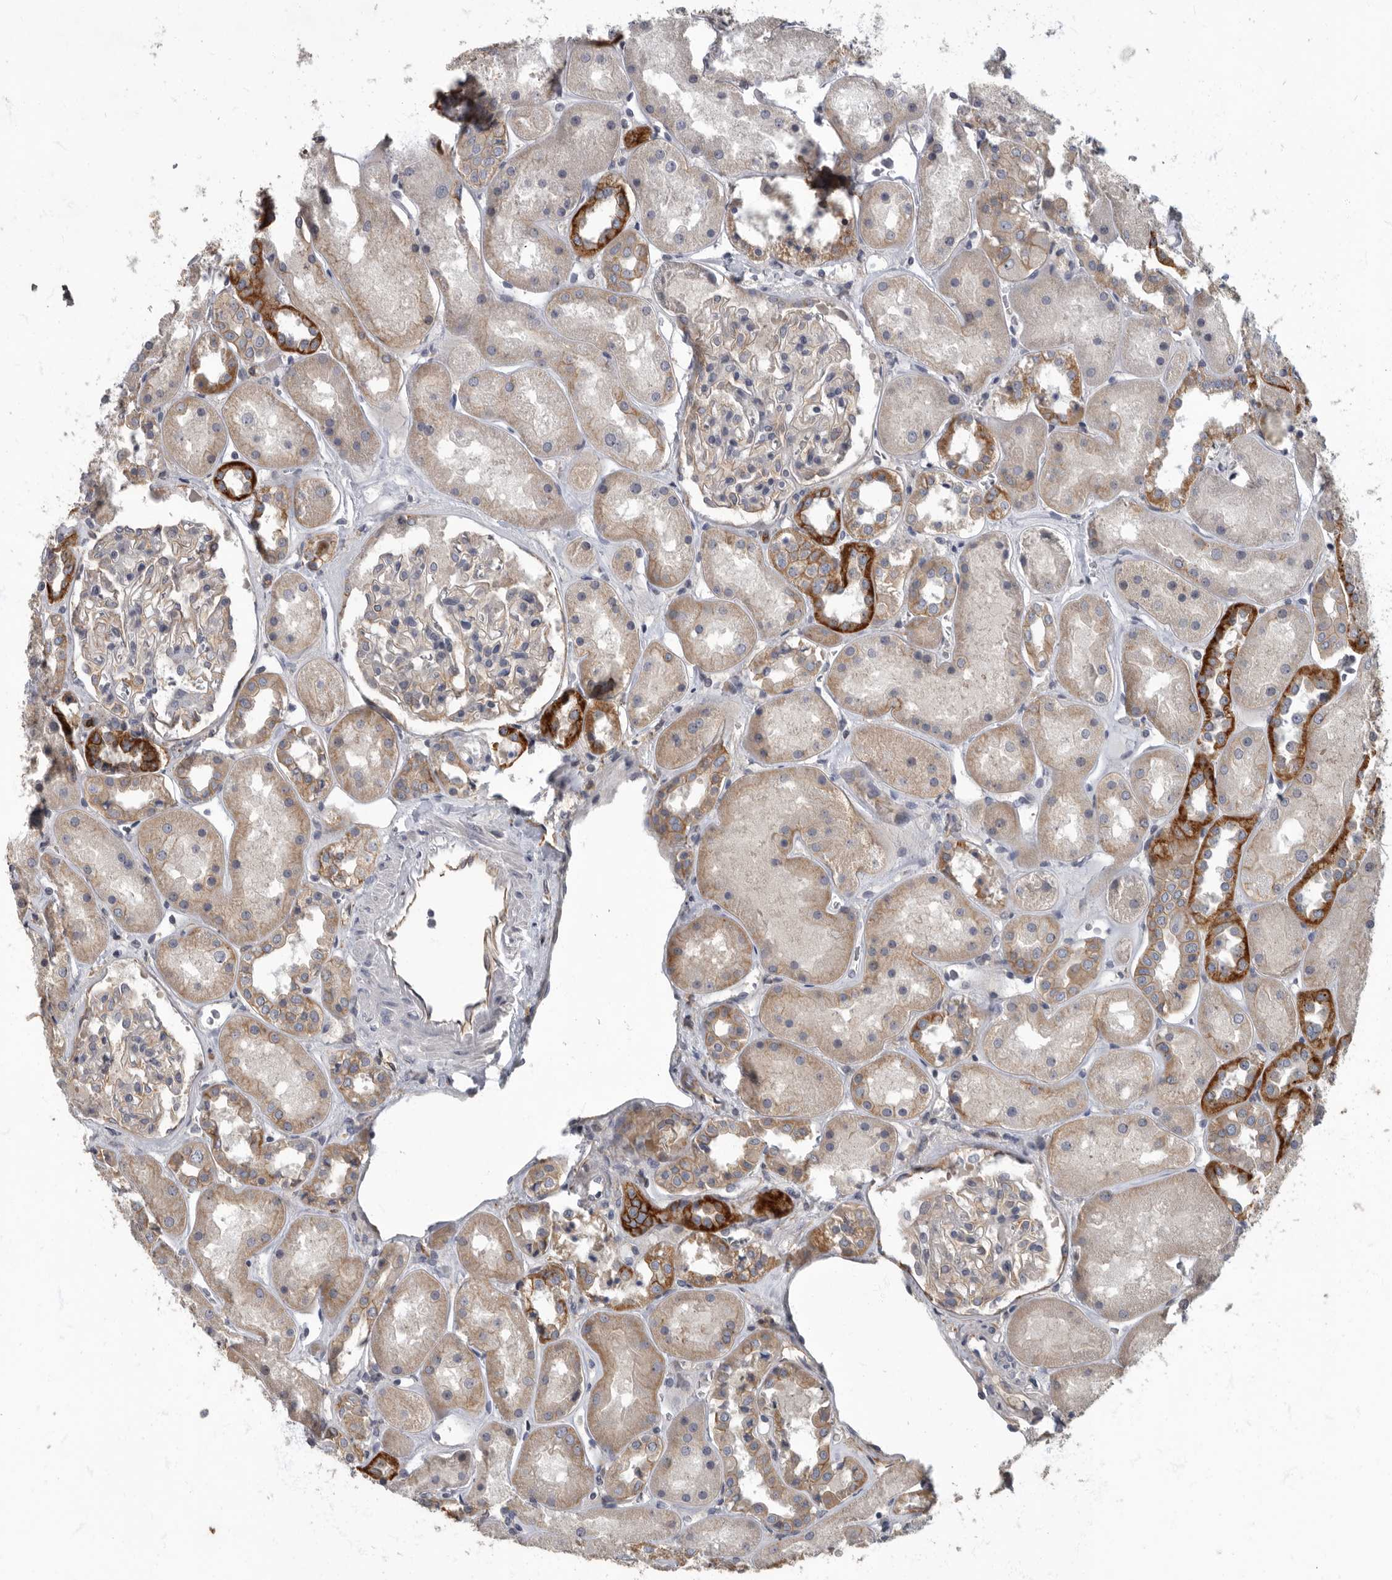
{"staining": {"intensity": "weak", "quantity": "<25%", "location": "cytoplasmic/membranous"}, "tissue": "kidney", "cell_type": "Cells in glomeruli", "image_type": "normal", "snomed": [{"axis": "morphology", "description": "Normal tissue, NOS"}, {"axis": "topography", "description": "Kidney"}], "caption": "Kidney was stained to show a protein in brown. There is no significant staining in cells in glomeruli. (DAB (3,3'-diaminobenzidine) immunohistochemistry, high magnification).", "gene": "PDK1", "patient": {"sex": "male", "age": 70}}